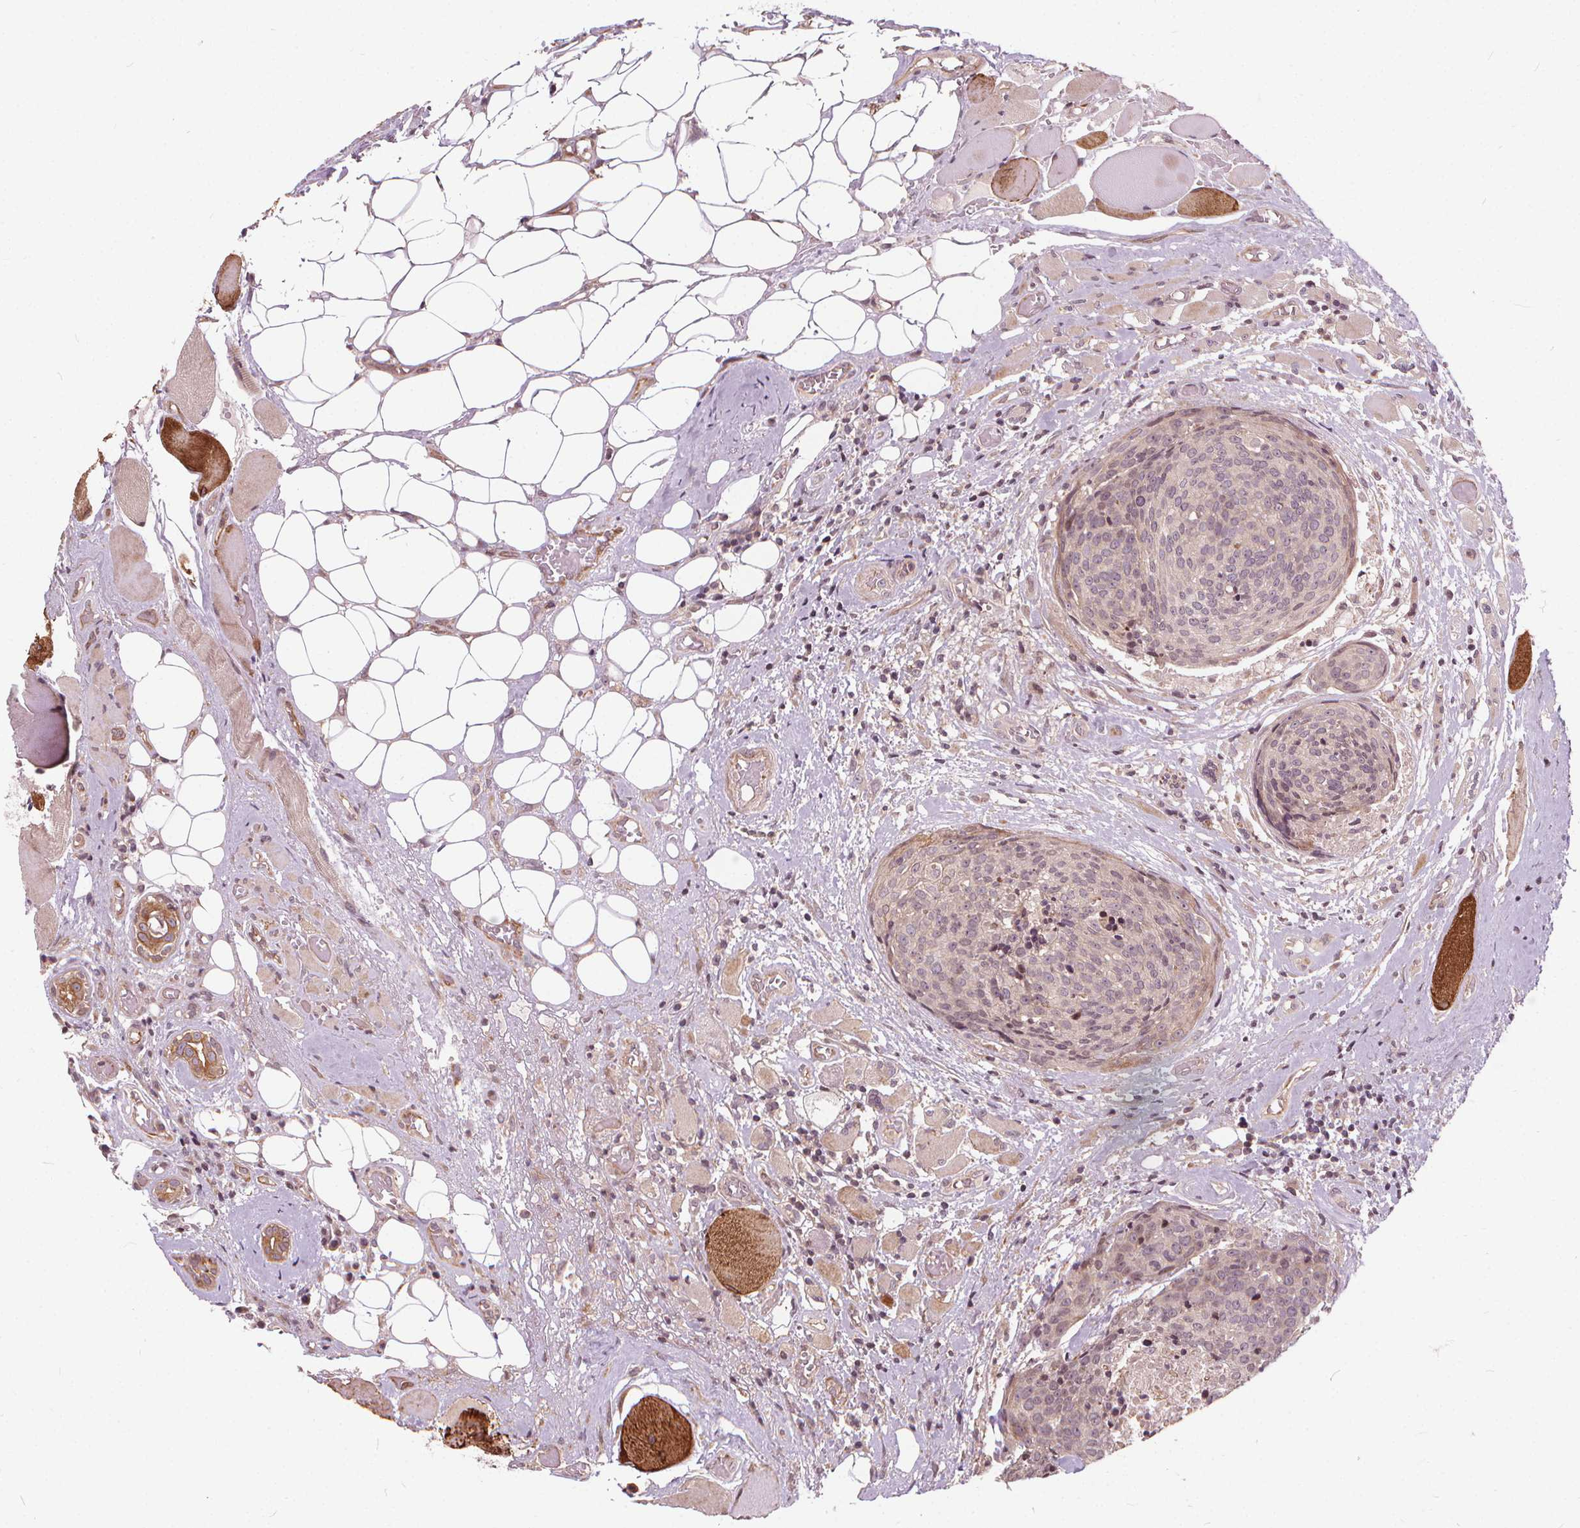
{"staining": {"intensity": "negative", "quantity": "none", "location": "none"}, "tissue": "head and neck cancer", "cell_type": "Tumor cells", "image_type": "cancer", "snomed": [{"axis": "morphology", "description": "Squamous cell carcinoma, NOS"}, {"axis": "topography", "description": "Oral tissue"}, {"axis": "topography", "description": "Head-Neck"}], "caption": "High magnification brightfield microscopy of head and neck squamous cell carcinoma stained with DAB (brown) and counterstained with hematoxylin (blue): tumor cells show no significant positivity. (DAB IHC with hematoxylin counter stain).", "gene": "INPP5E", "patient": {"sex": "male", "age": 64}}